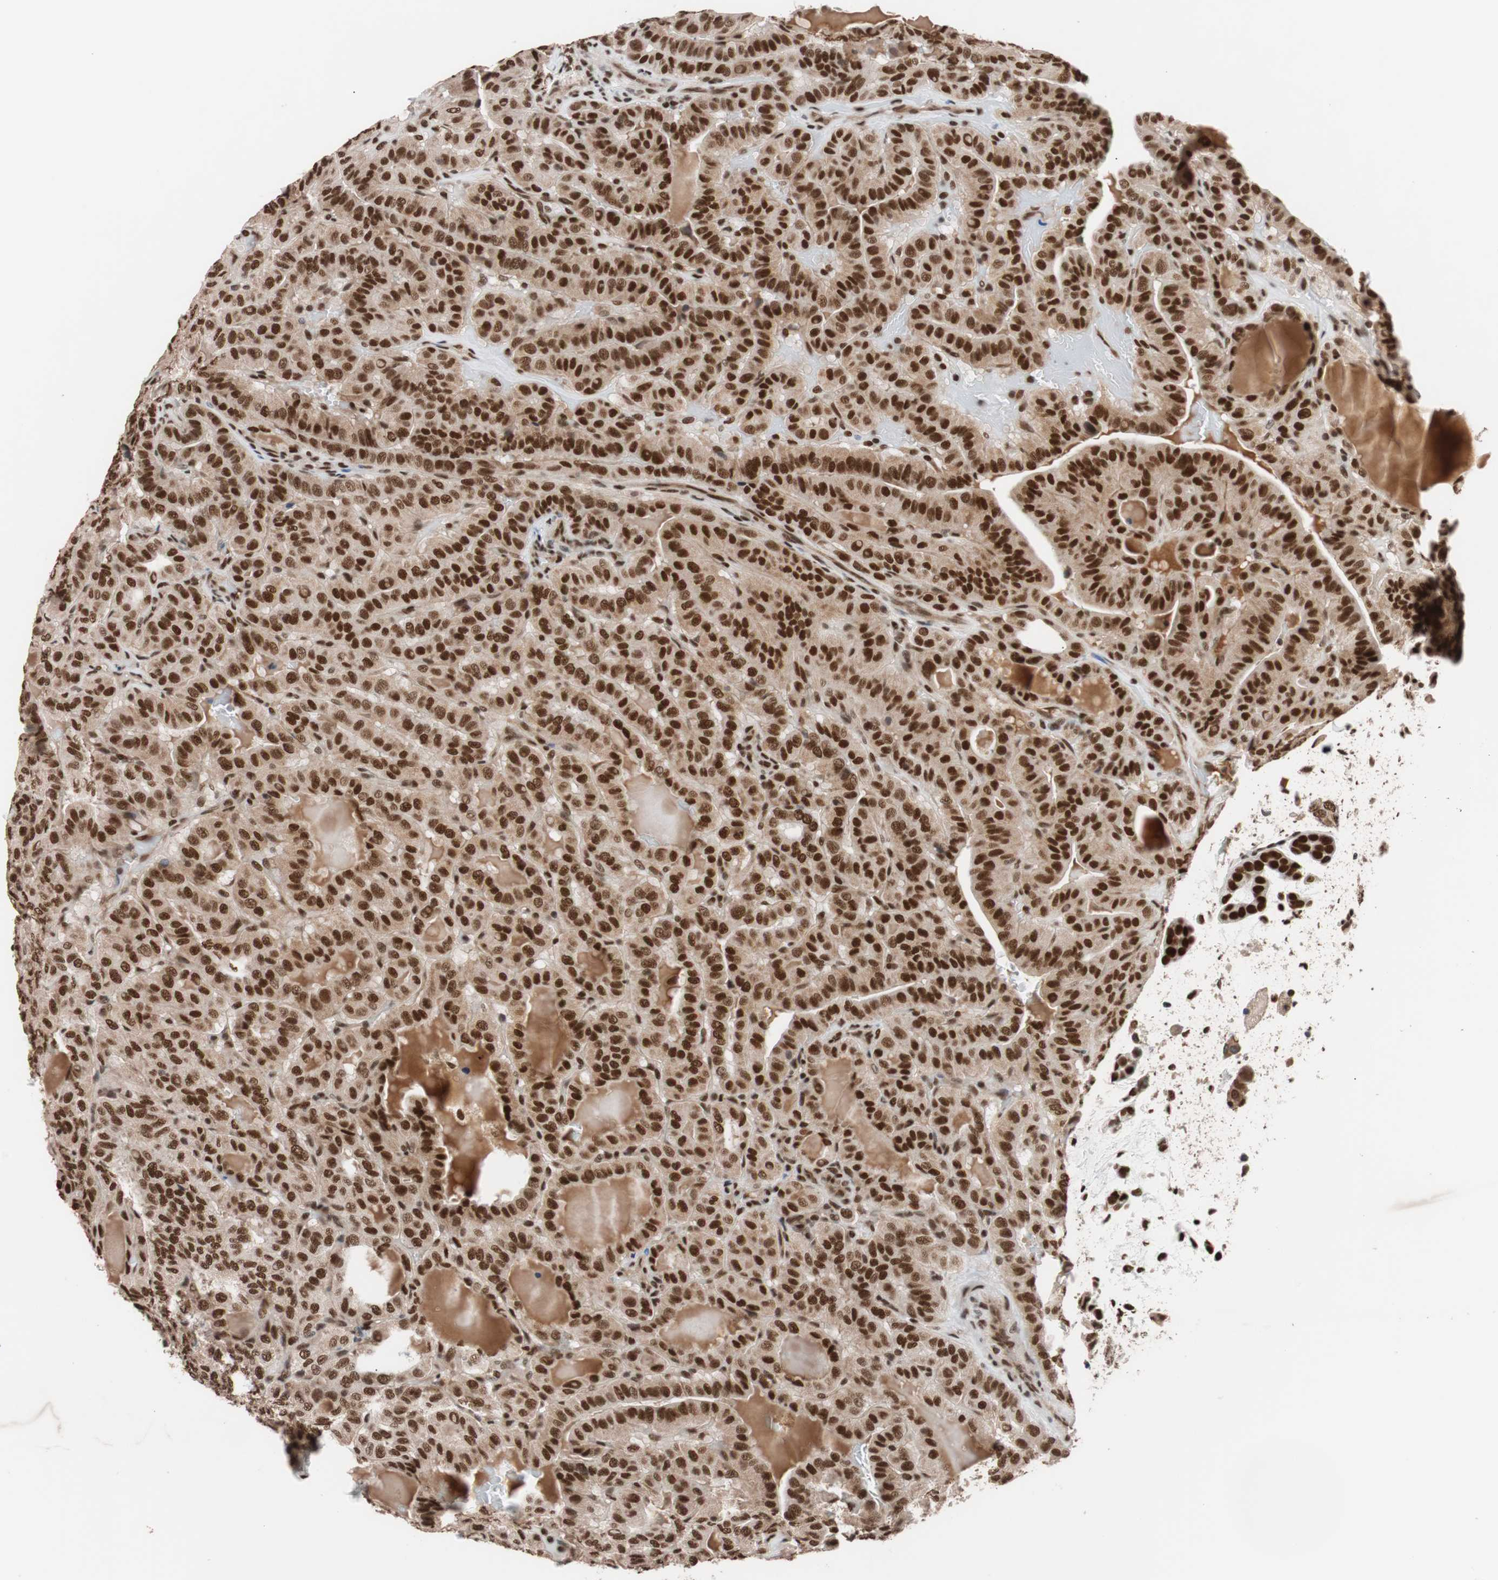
{"staining": {"intensity": "strong", "quantity": ">75%", "location": "cytoplasmic/membranous,nuclear"}, "tissue": "thyroid cancer", "cell_type": "Tumor cells", "image_type": "cancer", "snomed": [{"axis": "morphology", "description": "Papillary adenocarcinoma, NOS"}, {"axis": "topography", "description": "Thyroid gland"}], "caption": "Papillary adenocarcinoma (thyroid) stained for a protein shows strong cytoplasmic/membranous and nuclear positivity in tumor cells.", "gene": "CHAMP1", "patient": {"sex": "male", "age": 77}}